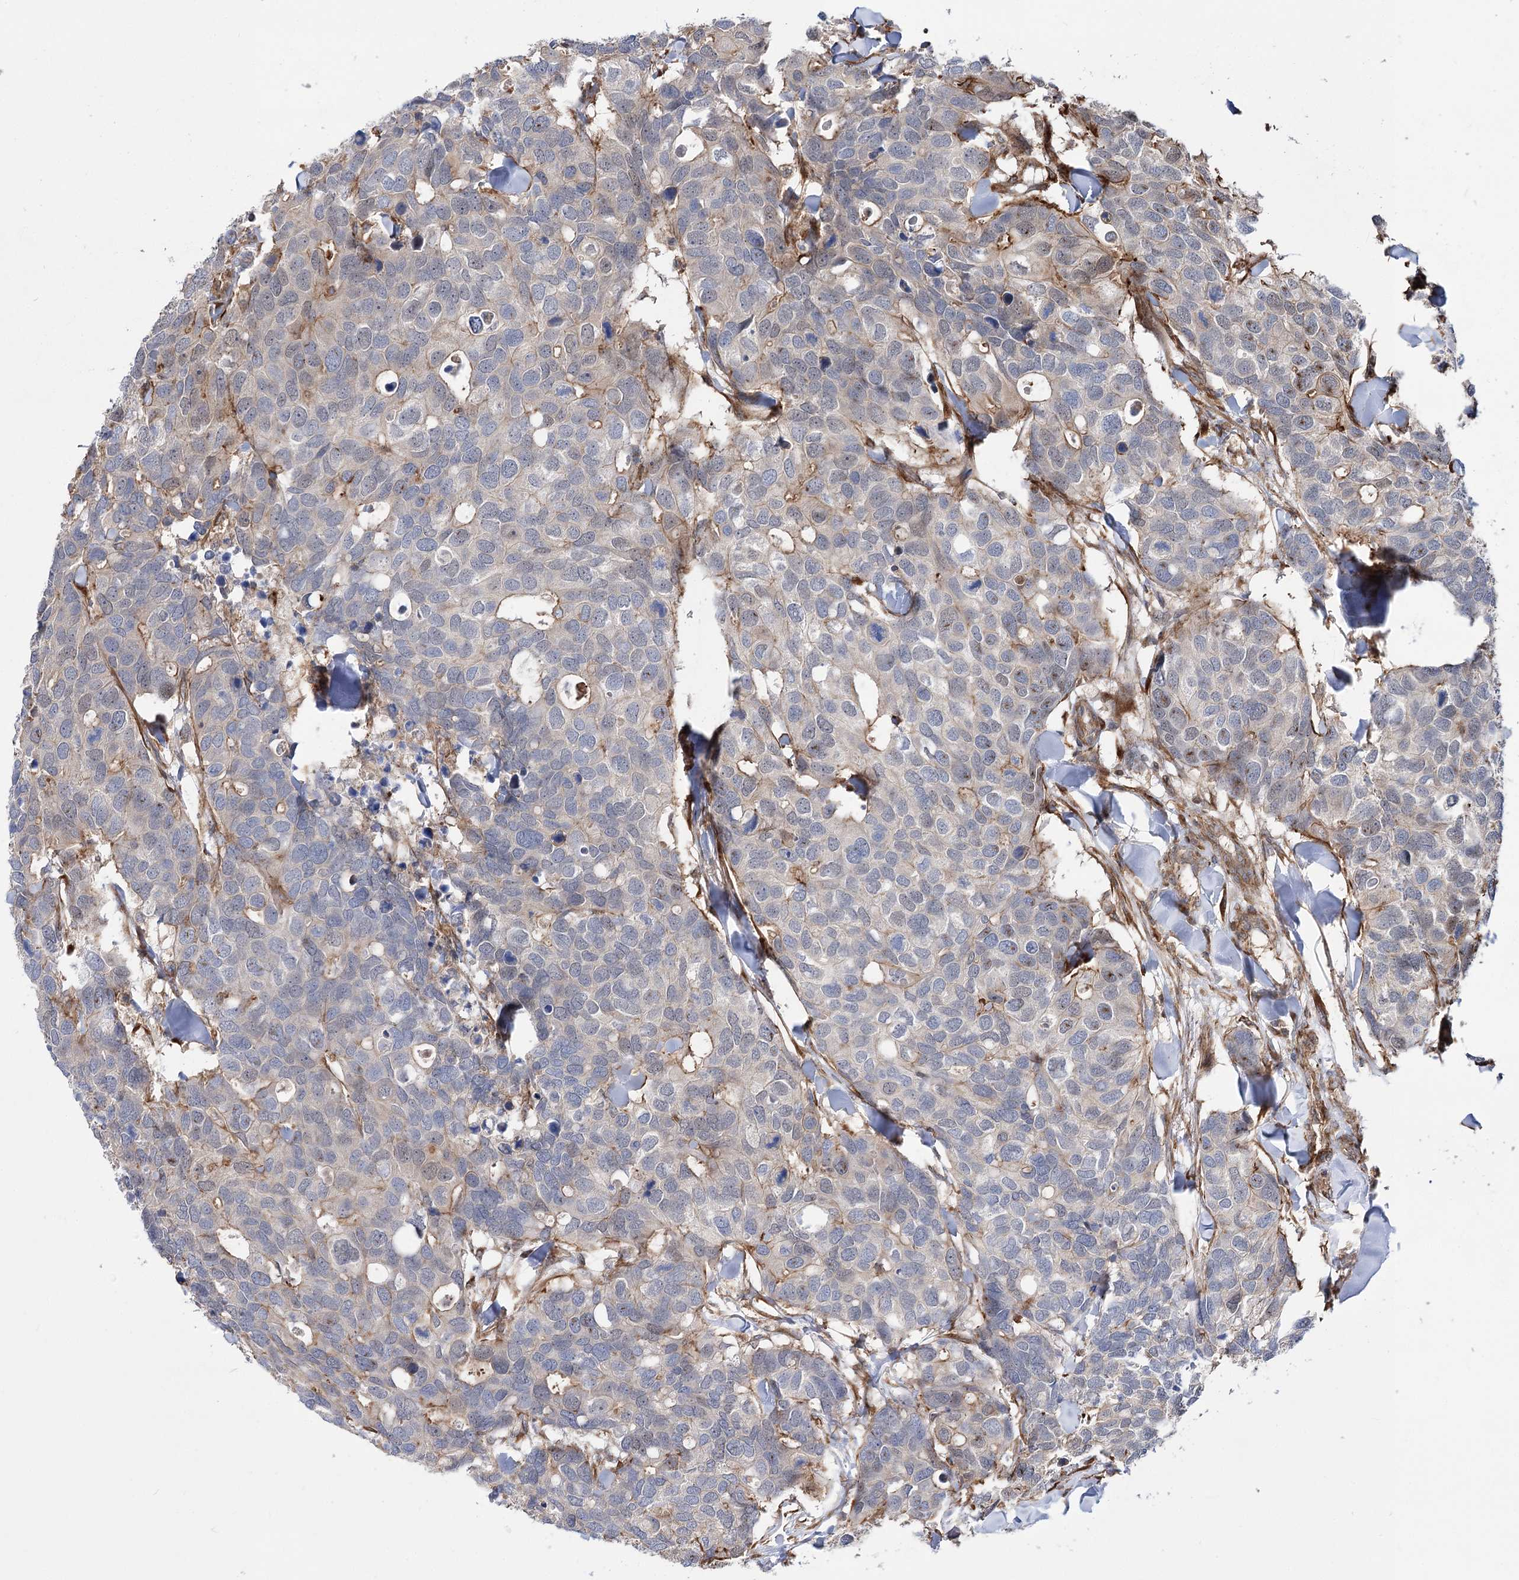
{"staining": {"intensity": "negative", "quantity": "none", "location": "none"}, "tissue": "breast cancer", "cell_type": "Tumor cells", "image_type": "cancer", "snomed": [{"axis": "morphology", "description": "Duct carcinoma"}, {"axis": "topography", "description": "Breast"}], "caption": "Breast cancer (invasive ductal carcinoma) was stained to show a protein in brown. There is no significant positivity in tumor cells.", "gene": "DPP3", "patient": {"sex": "female", "age": 83}}